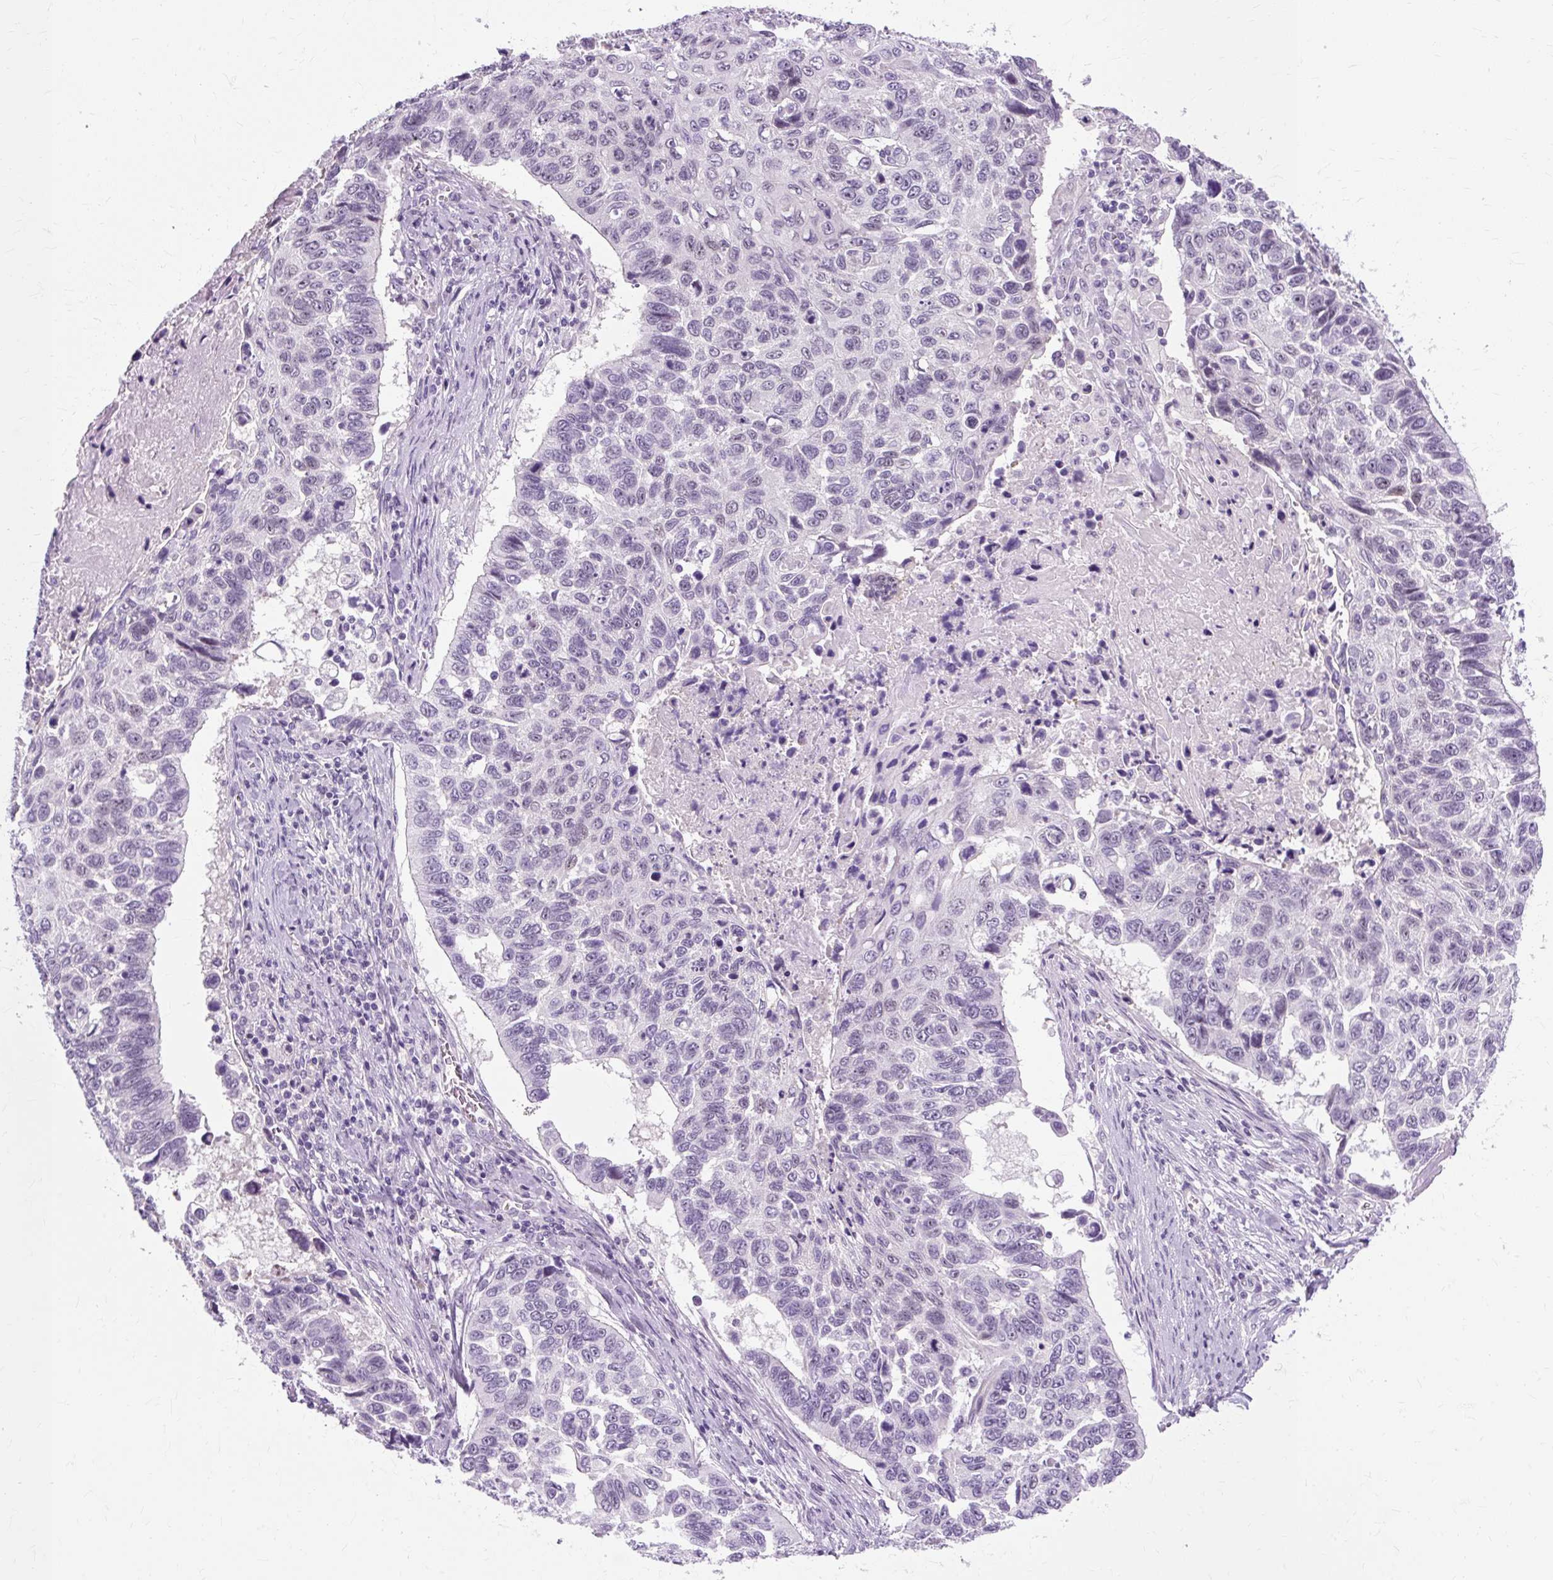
{"staining": {"intensity": "negative", "quantity": "none", "location": "none"}, "tissue": "lung cancer", "cell_type": "Tumor cells", "image_type": "cancer", "snomed": [{"axis": "morphology", "description": "Squamous cell carcinoma, NOS"}, {"axis": "topography", "description": "Lung"}], "caption": "High magnification brightfield microscopy of squamous cell carcinoma (lung) stained with DAB (3,3'-diaminobenzidine) (brown) and counterstained with hematoxylin (blue): tumor cells show no significant expression. (DAB immunohistochemistry, high magnification).", "gene": "RYBP", "patient": {"sex": "male", "age": 62}}